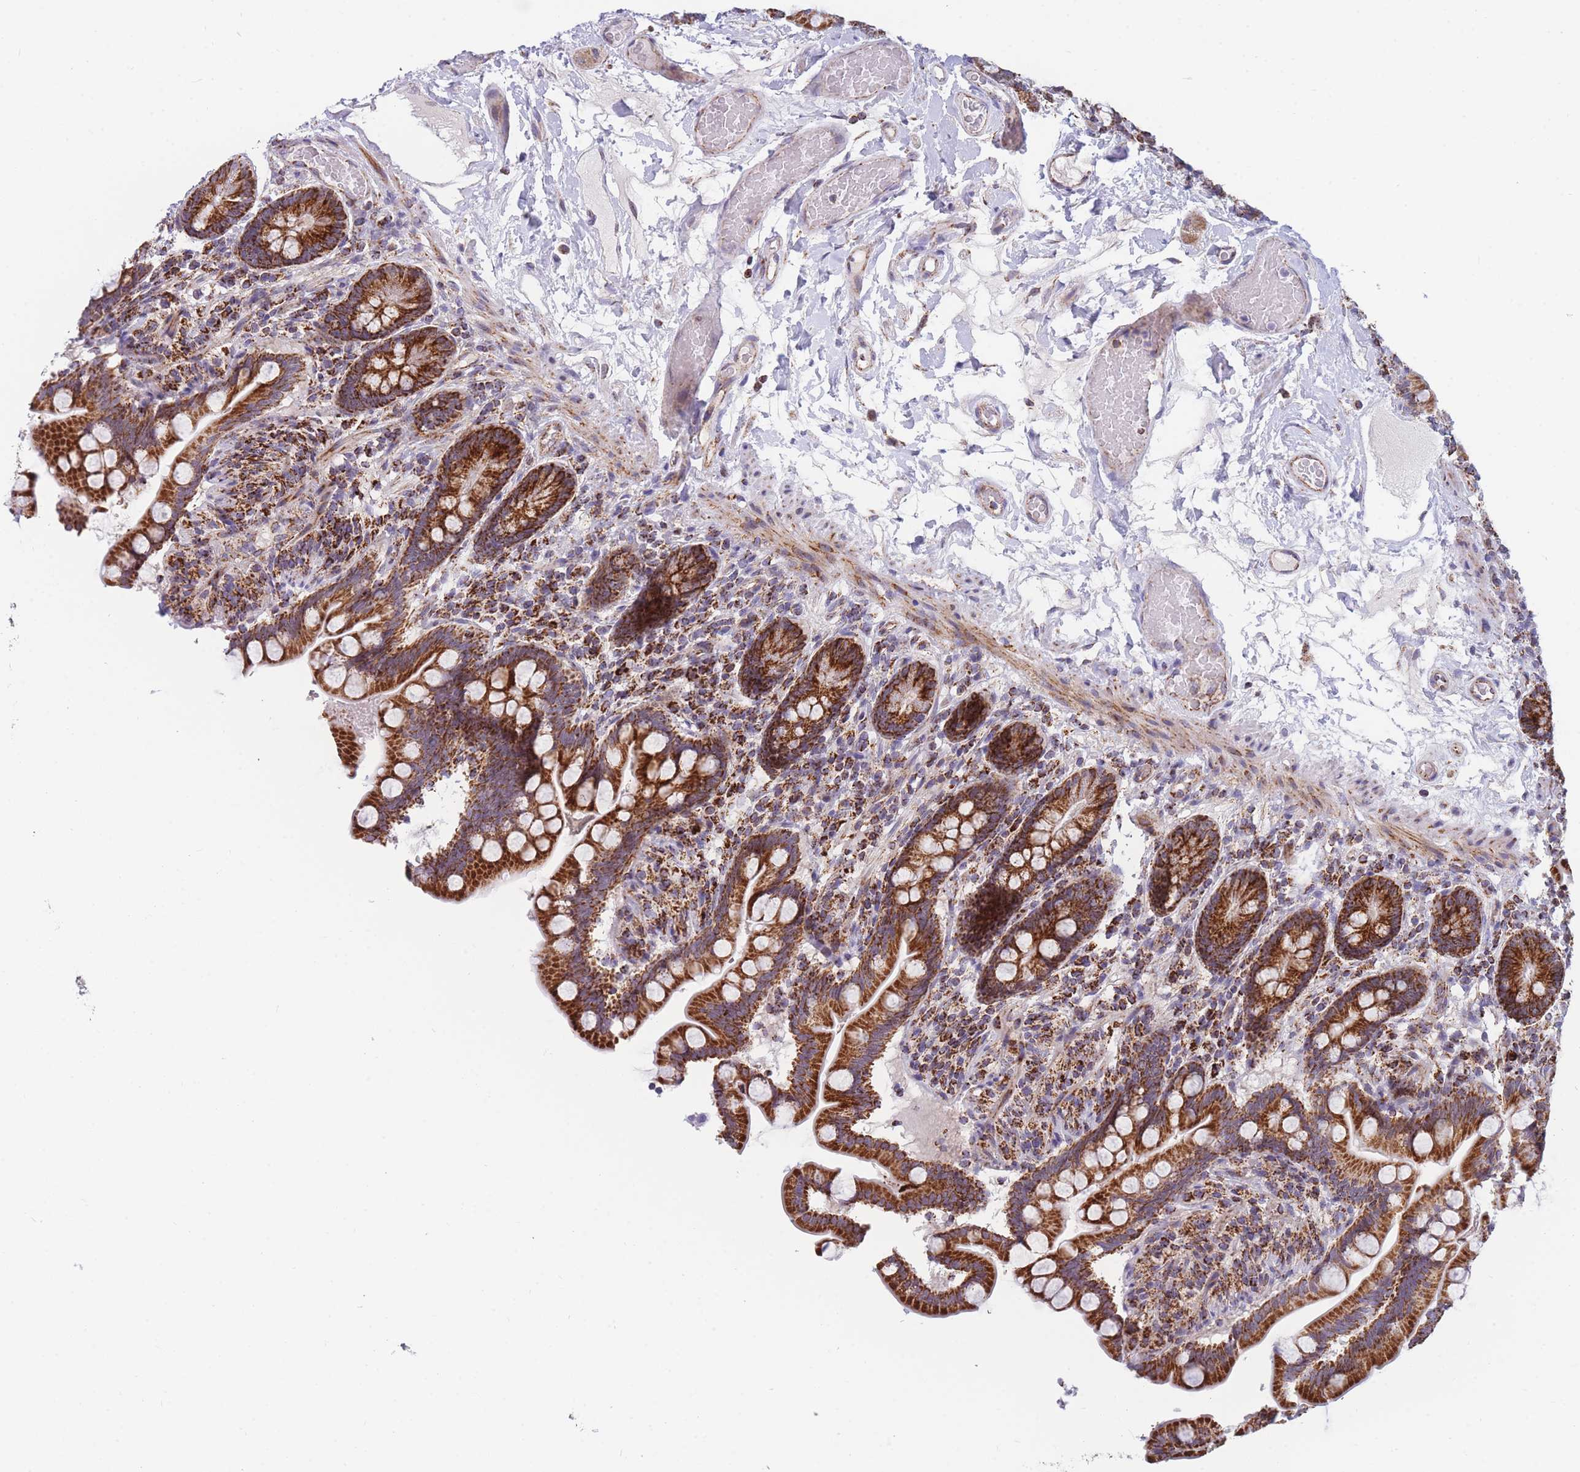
{"staining": {"intensity": "strong", "quantity": ">75%", "location": "cytoplasmic/membranous"}, "tissue": "small intestine", "cell_type": "Glandular cells", "image_type": "normal", "snomed": [{"axis": "morphology", "description": "Normal tissue, NOS"}, {"axis": "topography", "description": "Small intestine"}], "caption": "Immunohistochemical staining of unremarkable small intestine shows high levels of strong cytoplasmic/membranous positivity in about >75% of glandular cells. (DAB (3,3'-diaminobenzidine) IHC, brown staining for protein, blue staining for nuclei).", "gene": "DDX49", "patient": {"sex": "female", "age": 64}}